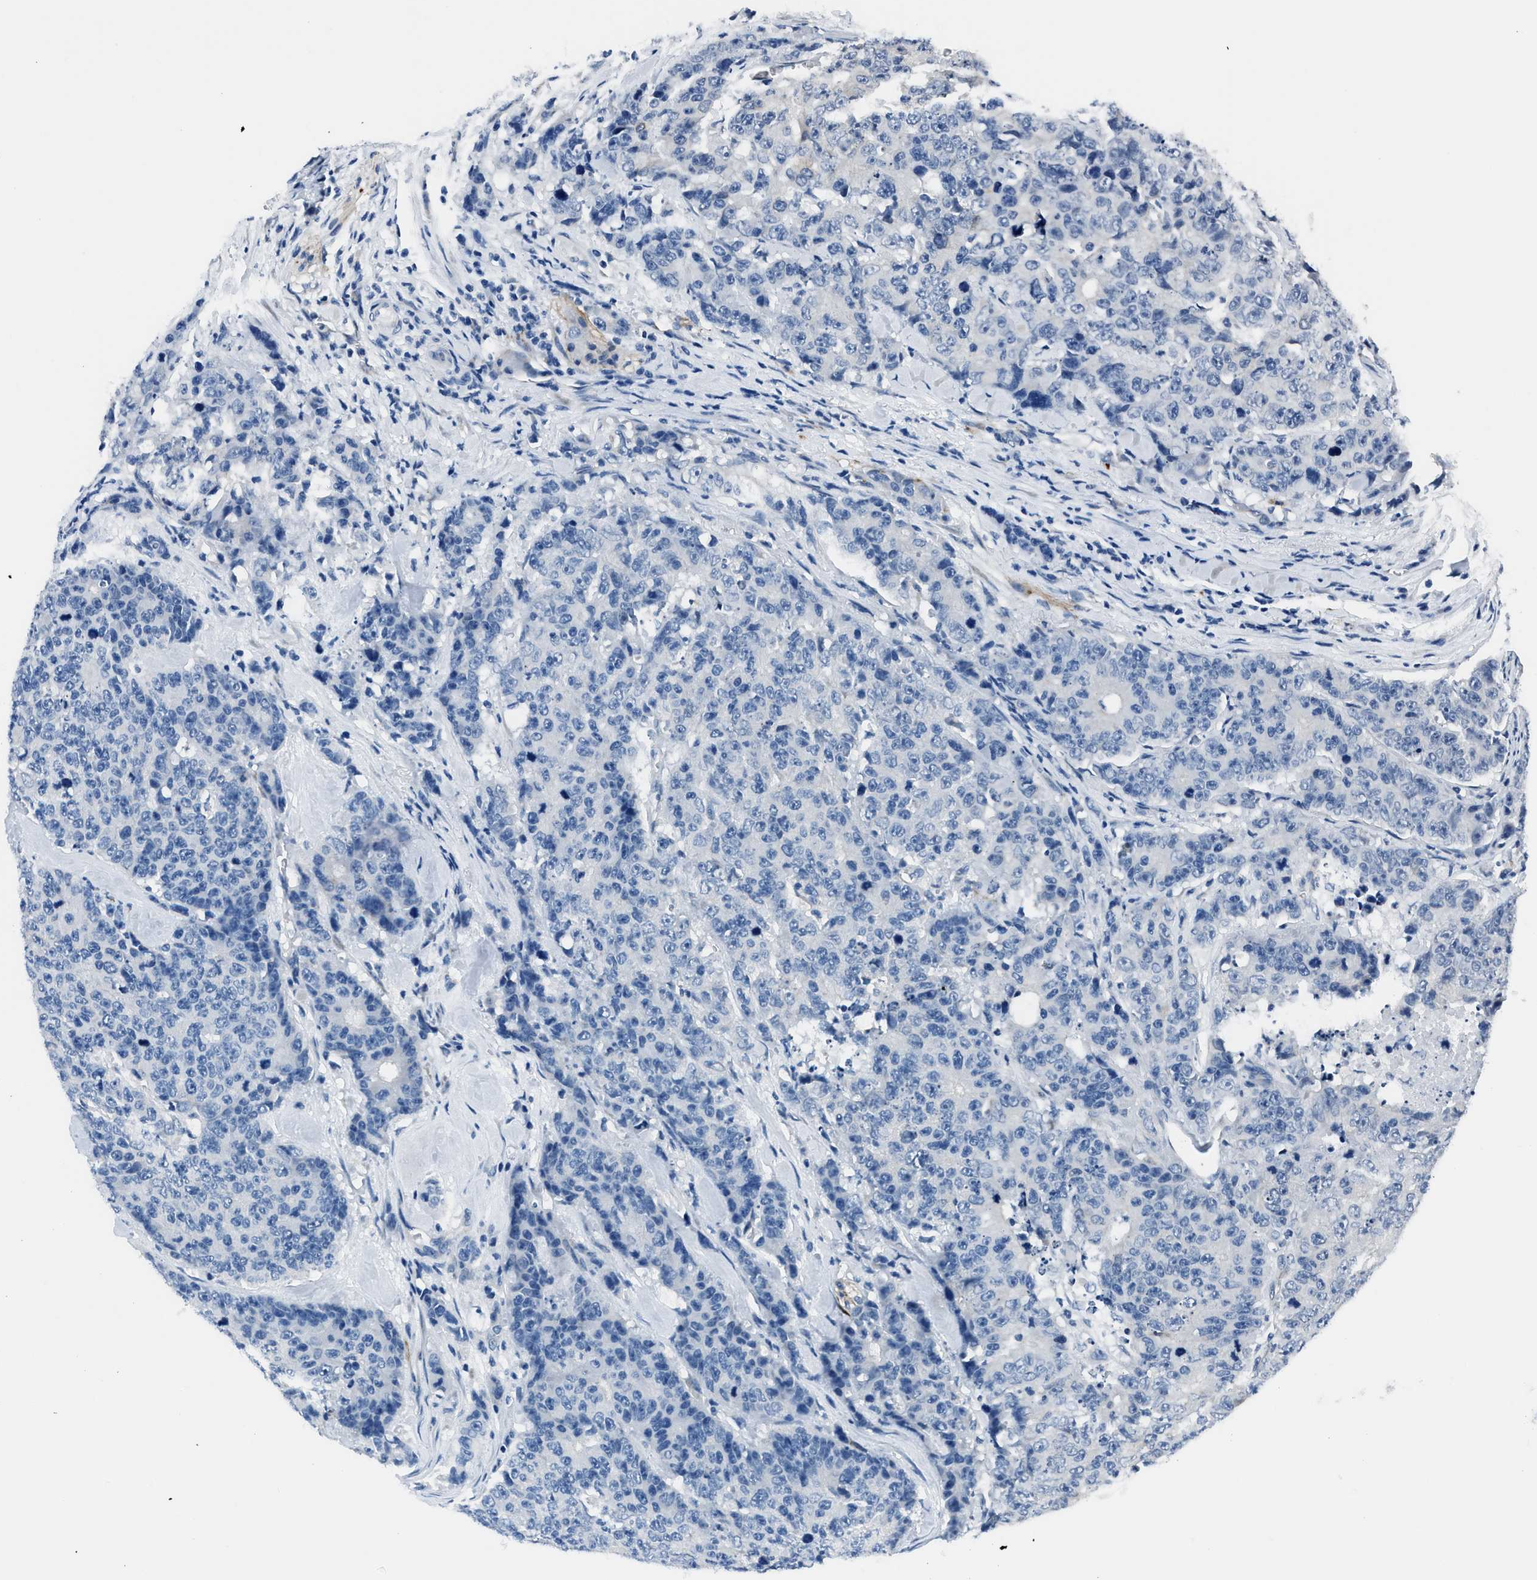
{"staining": {"intensity": "negative", "quantity": "none", "location": "none"}, "tissue": "colorectal cancer", "cell_type": "Tumor cells", "image_type": "cancer", "snomed": [{"axis": "morphology", "description": "Adenocarcinoma, NOS"}, {"axis": "topography", "description": "Colon"}], "caption": "DAB immunohistochemical staining of human colorectal cancer exhibits no significant positivity in tumor cells. (Stains: DAB immunohistochemistry (IHC) with hematoxylin counter stain, Microscopy: brightfield microscopy at high magnification).", "gene": "GJA3", "patient": {"sex": "female", "age": 86}}